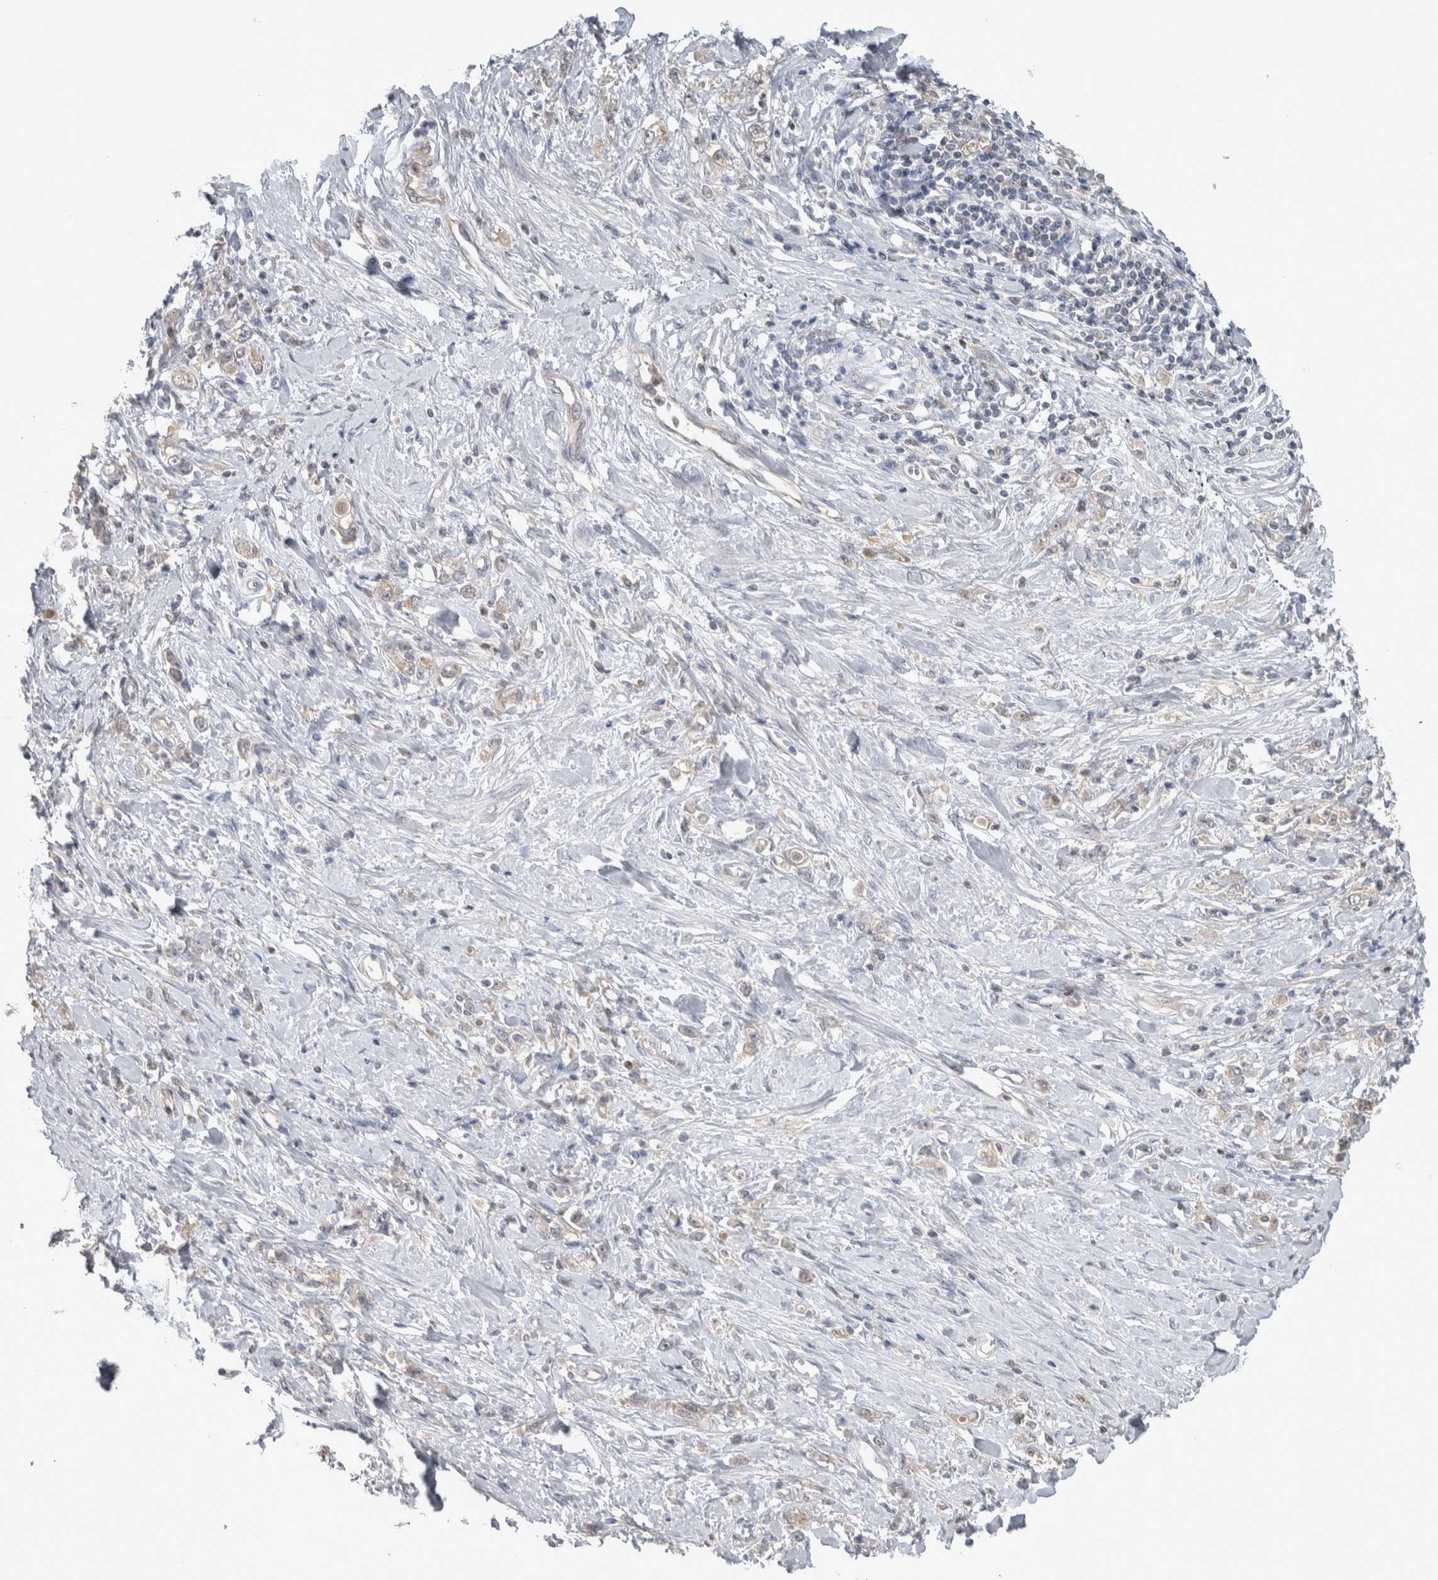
{"staining": {"intensity": "weak", "quantity": ">75%", "location": "cytoplasmic/membranous"}, "tissue": "stomach cancer", "cell_type": "Tumor cells", "image_type": "cancer", "snomed": [{"axis": "morphology", "description": "Adenocarcinoma, NOS"}, {"axis": "topography", "description": "Stomach"}], "caption": "IHC micrograph of neoplastic tissue: adenocarcinoma (stomach) stained using immunohistochemistry exhibits low levels of weak protein expression localized specifically in the cytoplasmic/membranous of tumor cells, appearing as a cytoplasmic/membranous brown color.", "gene": "HTATIP2", "patient": {"sex": "female", "age": 76}}